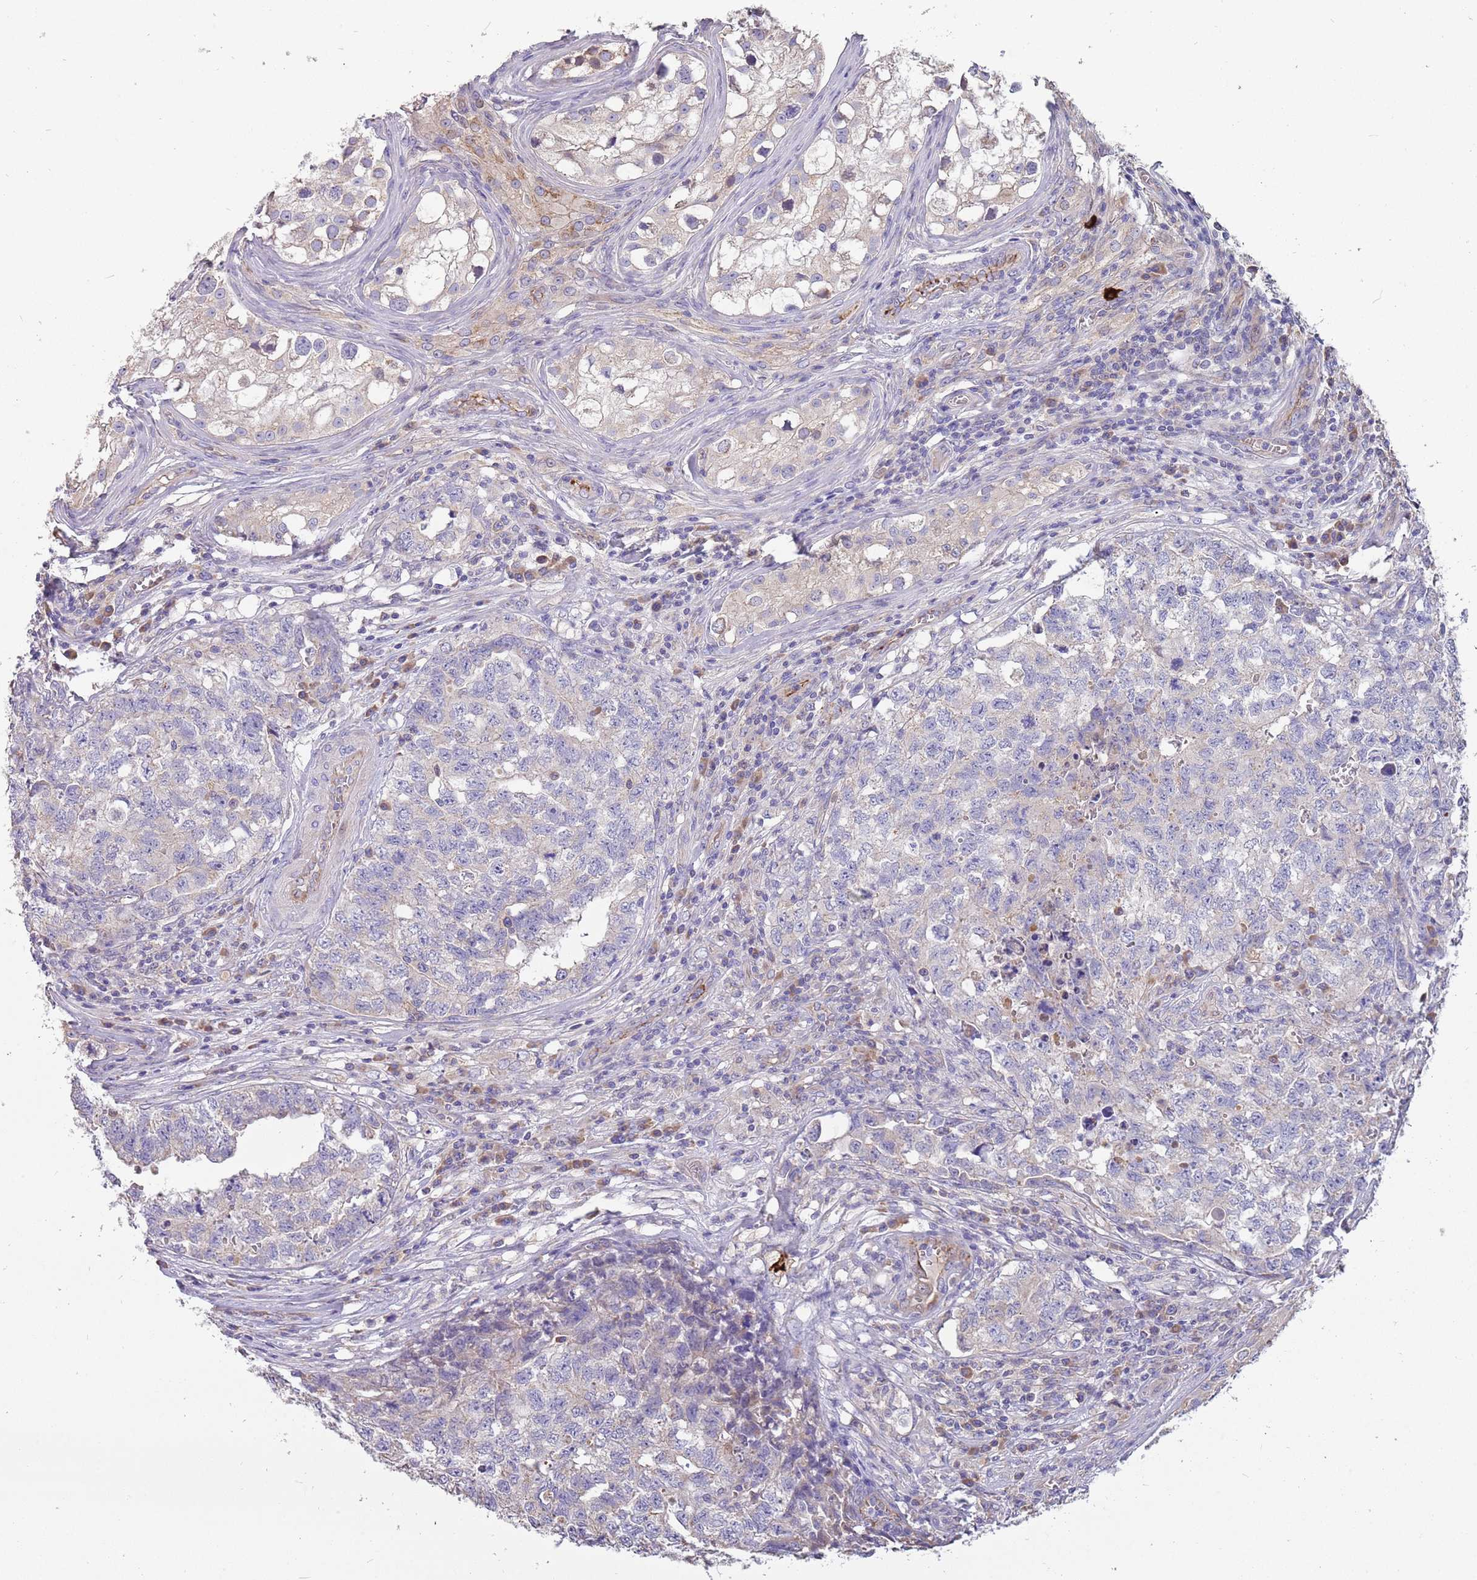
{"staining": {"intensity": "negative", "quantity": "none", "location": "none"}, "tissue": "testis cancer", "cell_type": "Tumor cells", "image_type": "cancer", "snomed": [{"axis": "morphology", "description": "Carcinoma, Embryonal, NOS"}, {"axis": "topography", "description": "Testis"}], "caption": "Testis embryonal carcinoma stained for a protein using immunohistochemistry (IHC) shows no staining tumor cells.", "gene": "TRMO", "patient": {"sex": "male", "age": 31}}